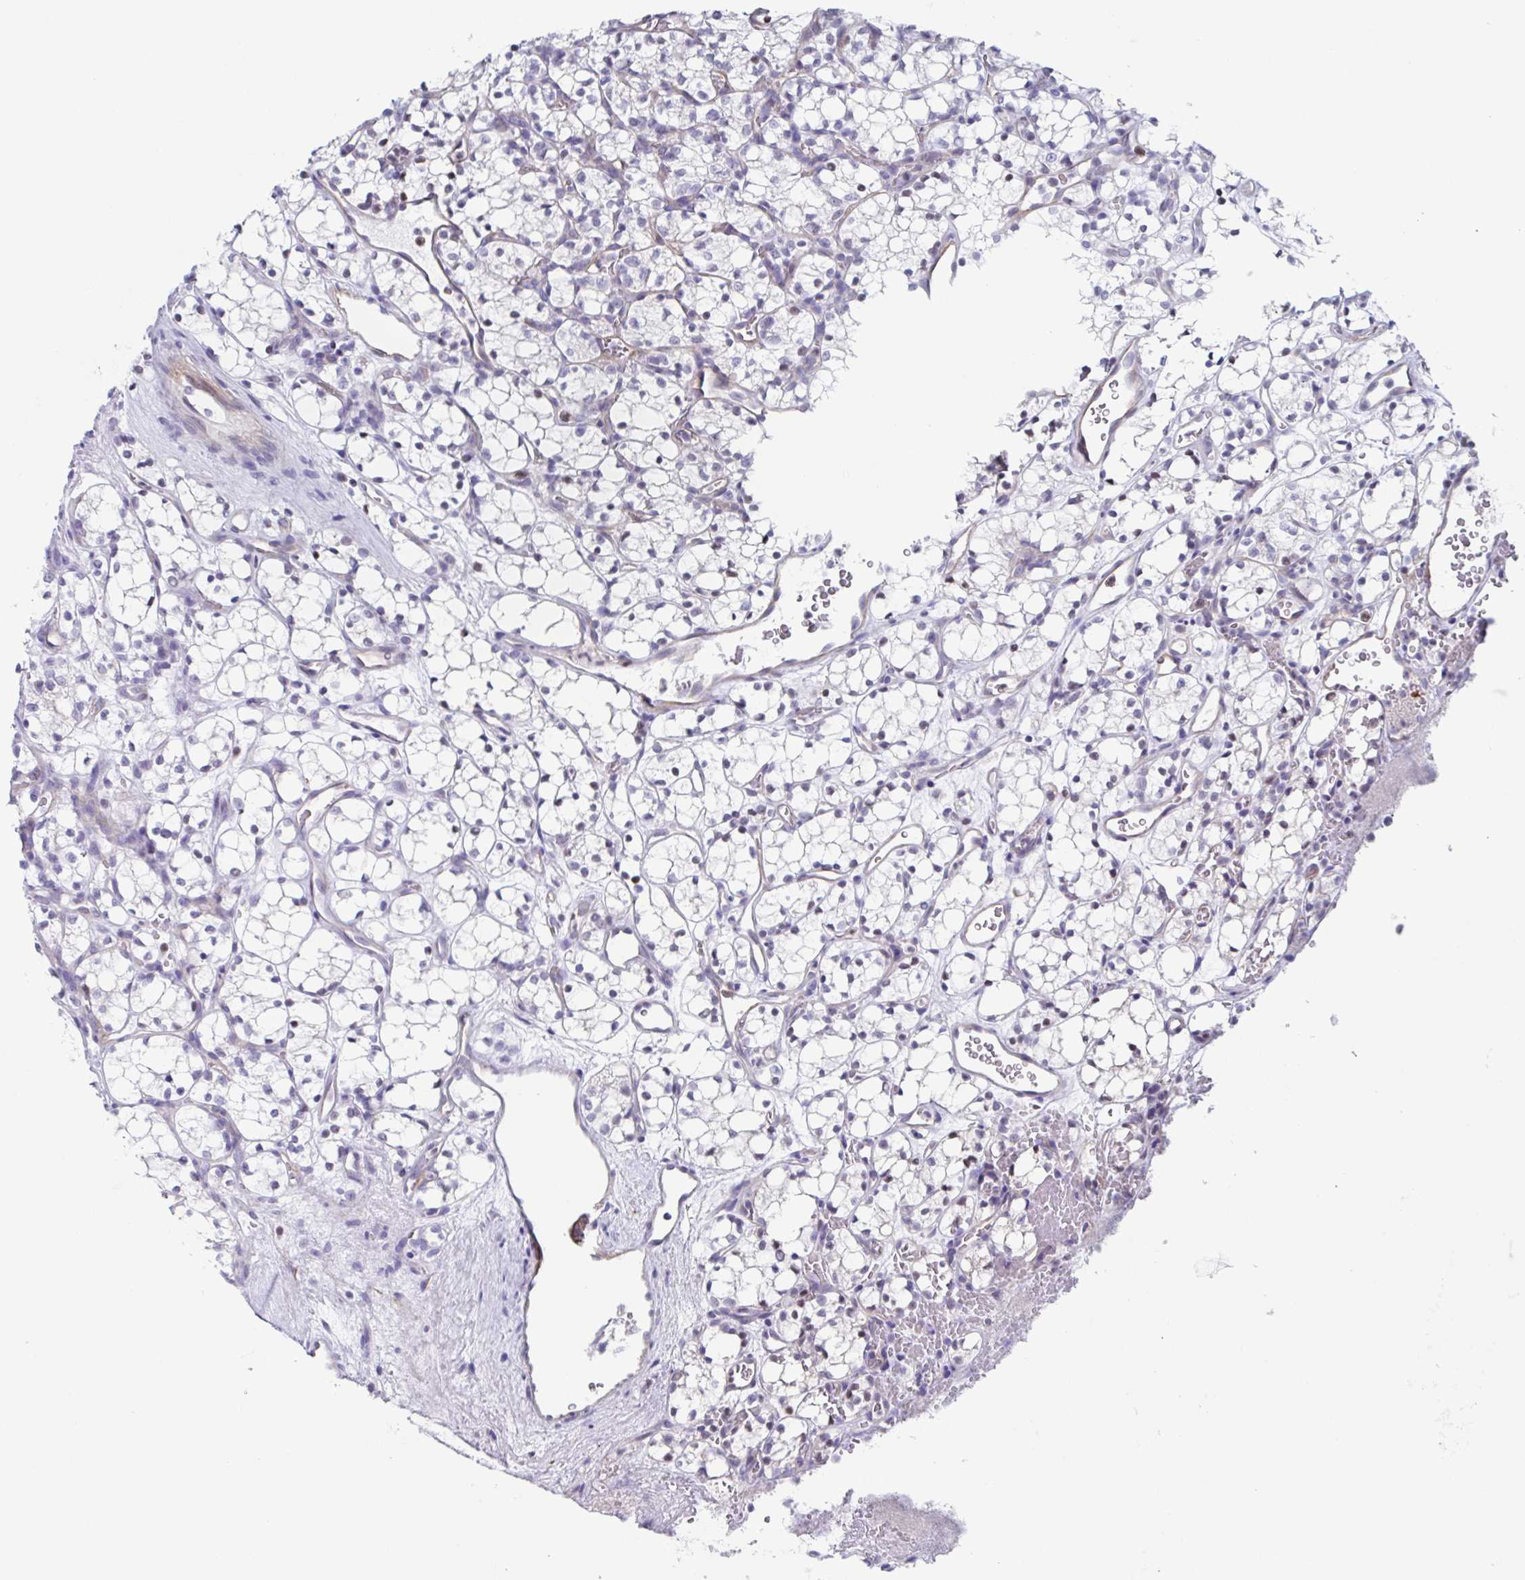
{"staining": {"intensity": "negative", "quantity": "none", "location": "none"}, "tissue": "renal cancer", "cell_type": "Tumor cells", "image_type": "cancer", "snomed": [{"axis": "morphology", "description": "Adenocarcinoma, NOS"}, {"axis": "topography", "description": "Kidney"}], "caption": "Immunohistochemical staining of renal cancer (adenocarcinoma) reveals no significant staining in tumor cells. (DAB (3,3'-diaminobenzidine) immunohistochemistry, high magnification).", "gene": "PBOV1", "patient": {"sex": "female", "age": 69}}